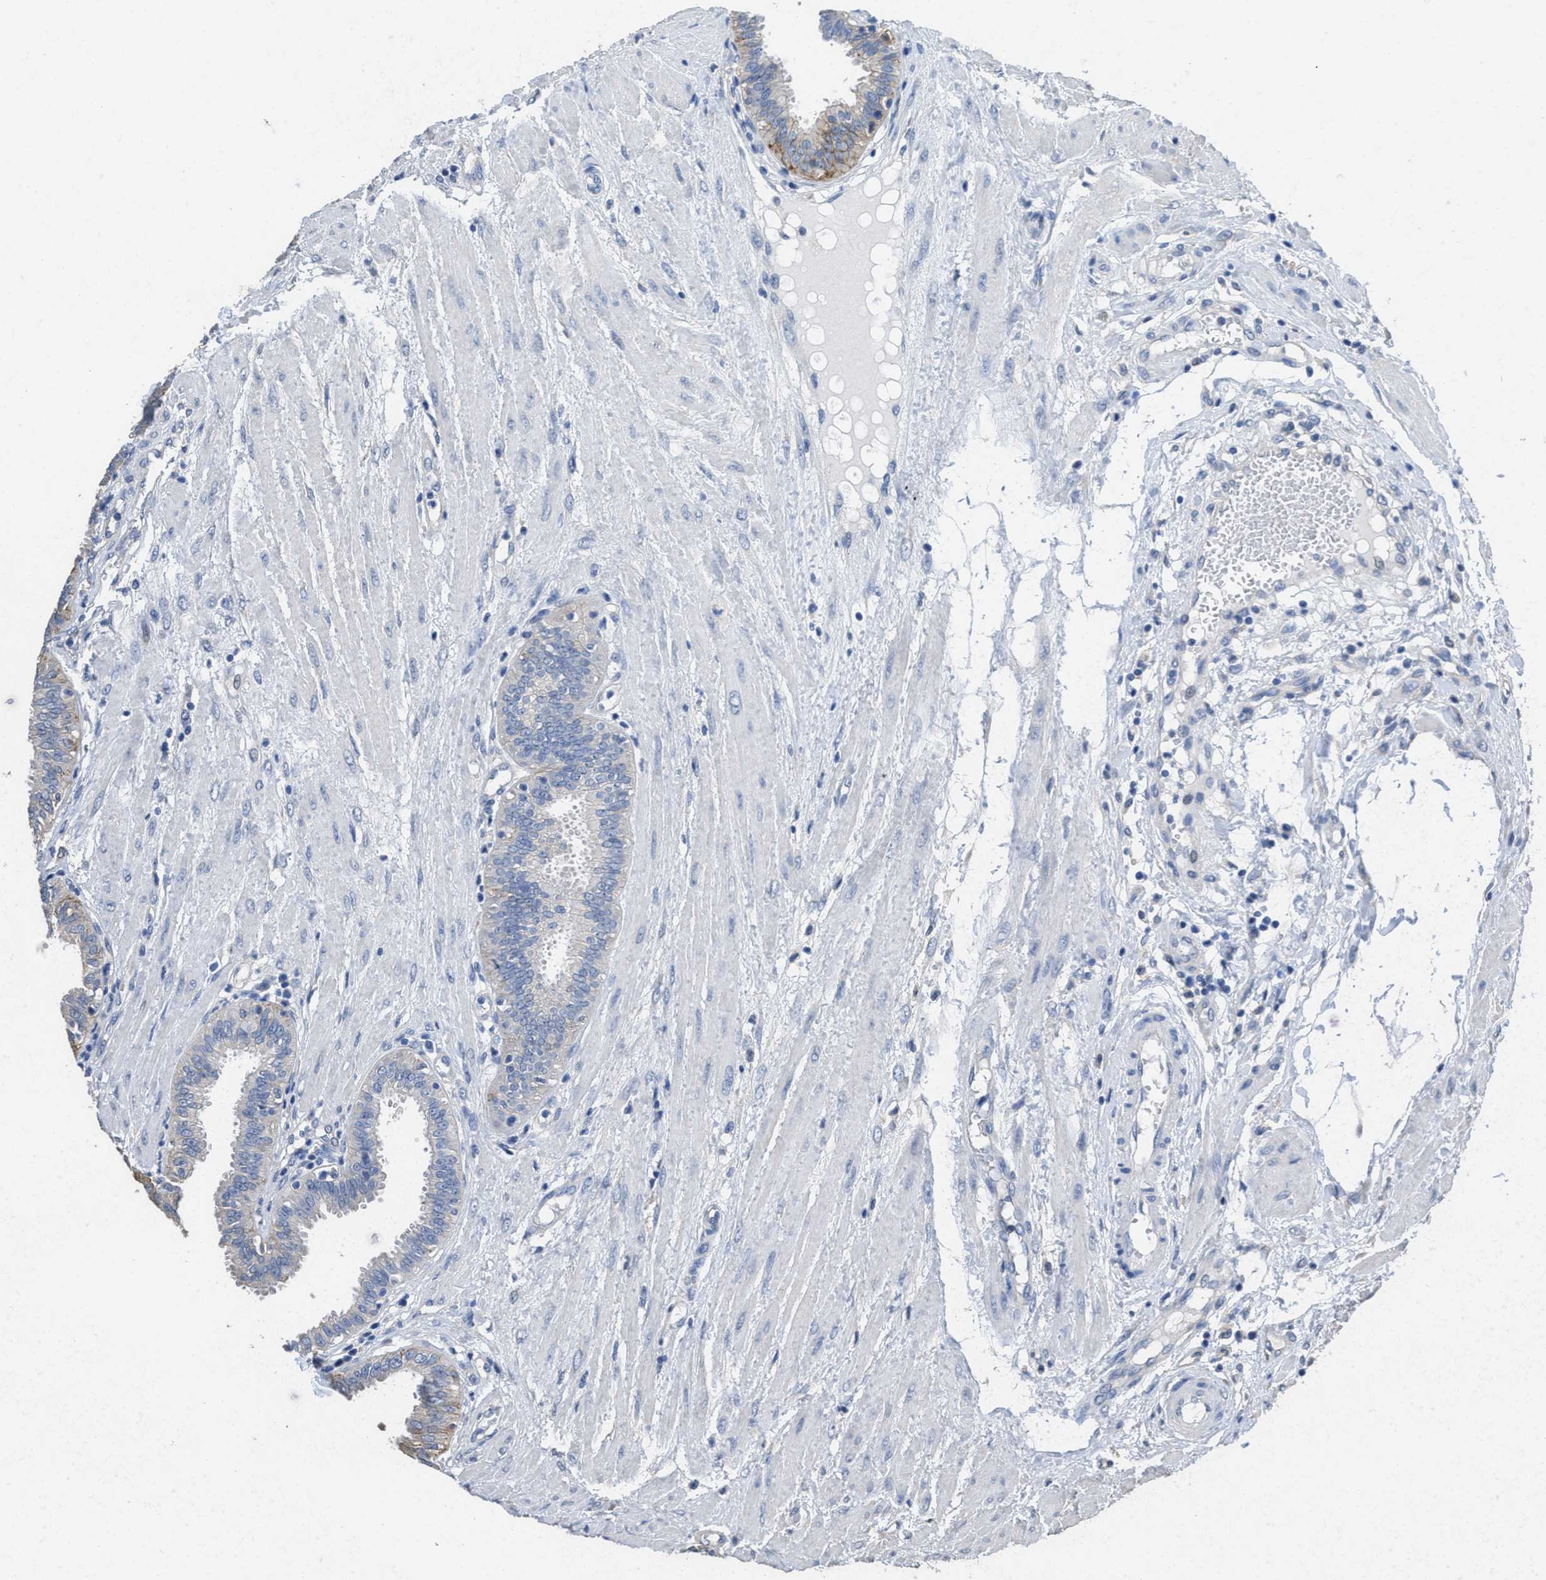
{"staining": {"intensity": "negative", "quantity": "none", "location": "none"}, "tissue": "fallopian tube", "cell_type": "Glandular cells", "image_type": "normal", "snomed": [{"axis": "morphology", "description": "Normal tissue, NOS"}, {"axis": "topography", "description": "Fallopian tube"}], "caption": "This photomicrograph is of unremarkable fallopian tube stained with immunohistochemistry to label a protein in brown with the nuclei are counter-stained blue. There is no positivity in glandular cells.", "gene": "CA9", "patient": {"sex": "female", "age": 32}}